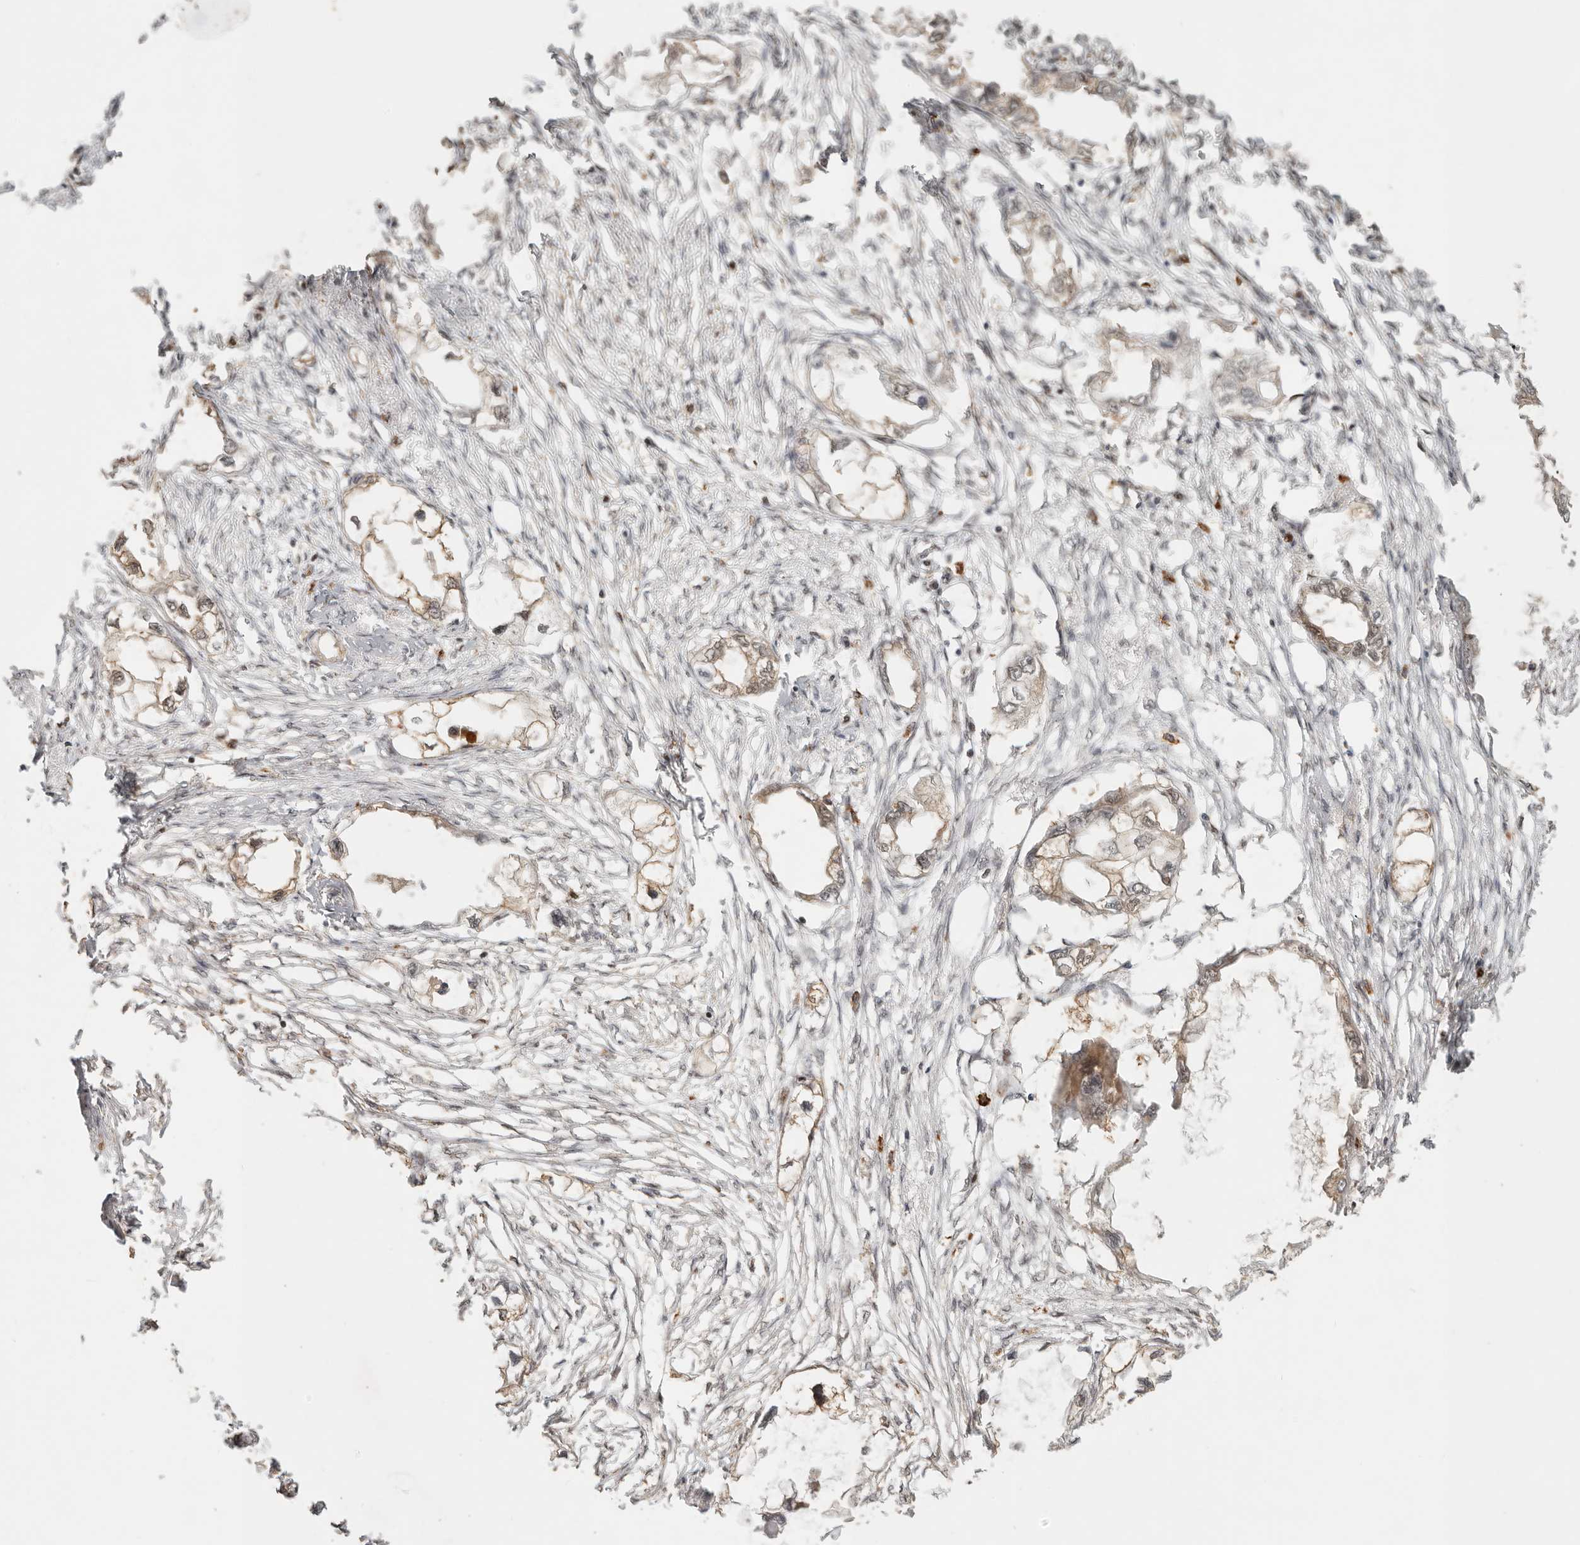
{"staining": {"intensity": "weak", "quantity": ">75%", "location": "cytoplasmic/membranous,nuclear"}, "tissue": "endometrial cancer", "cell_type": "Tumor cells", "image_type": "cancer", "snomed": [{"axis": "morphology", "description": "Adenocarcinoma, NOS"}, {"axis": "morphology", "description": "Adenocarcinoma, metastatic, NOS"}, {"axis": "topography", "description": "Adipose tissue"}, {"axis": "topography", "description": "Endometrium"}], "caption": "Weak cytoplasmic/membranous and nuclear expression for a protein is present in approximately >75% of tumor cells of metastatic adenocarcinoma (endometrial) using immunohistochemistry (IHC).", "gene": "NPAS2", "patient": {"sex": "female", "age": 67}}